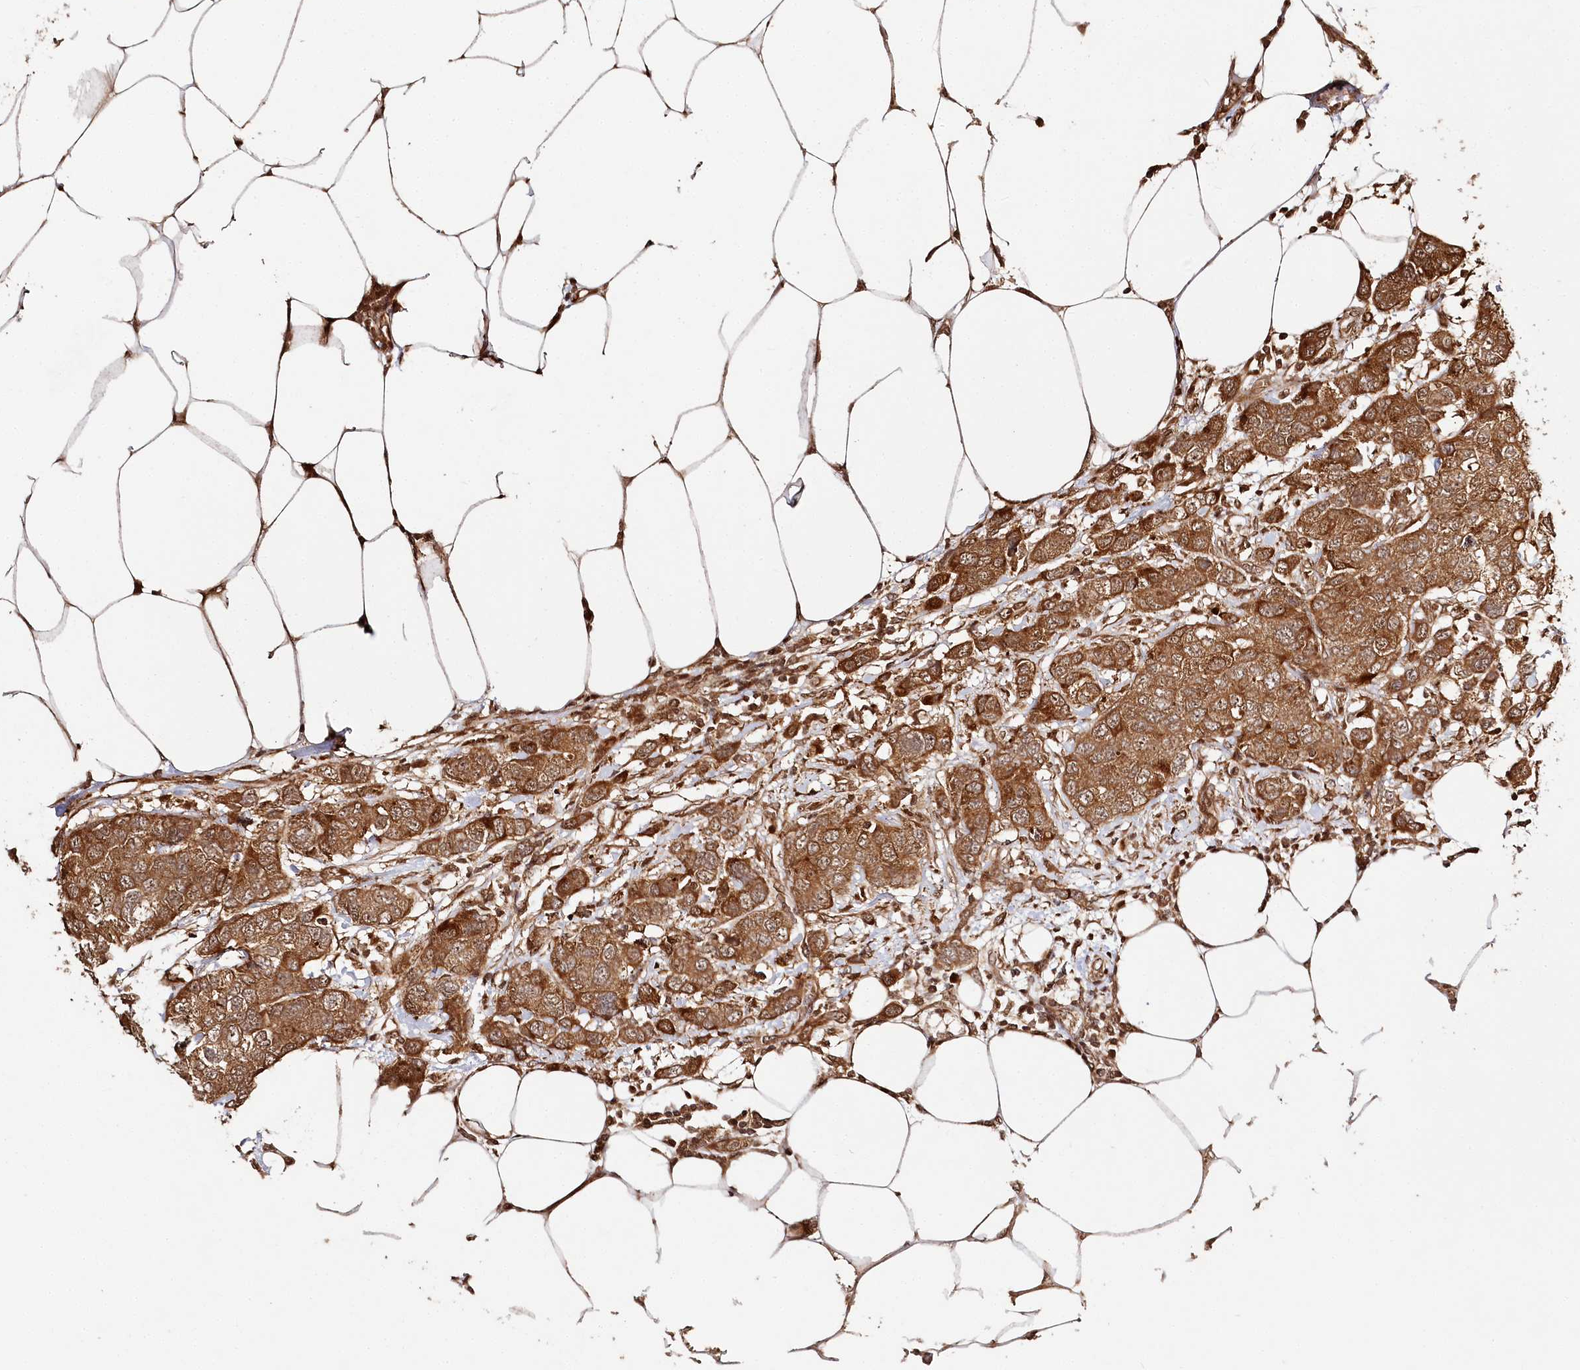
{"staining": {"intensity": "strong", "quantity": ">75%", "location": "cytoplasmic/membranous,nuclear"}, "tissue": "breast cancer", "cell_type": "Tumor cells", "image_type": "cancer", "snomed": [{"axis": "morphology", "description": "Duct carcinoma"}, {"axis": "topography", "description": "Breast"}], "caption": "Tumor cells reveal strong cytoplasmic/membranous and nuclear staining in about >75% of cells in breast infiltrating ductal carcinoma.", "gene": "ULK2", "patient": {"sex": "female", "age": 50}}